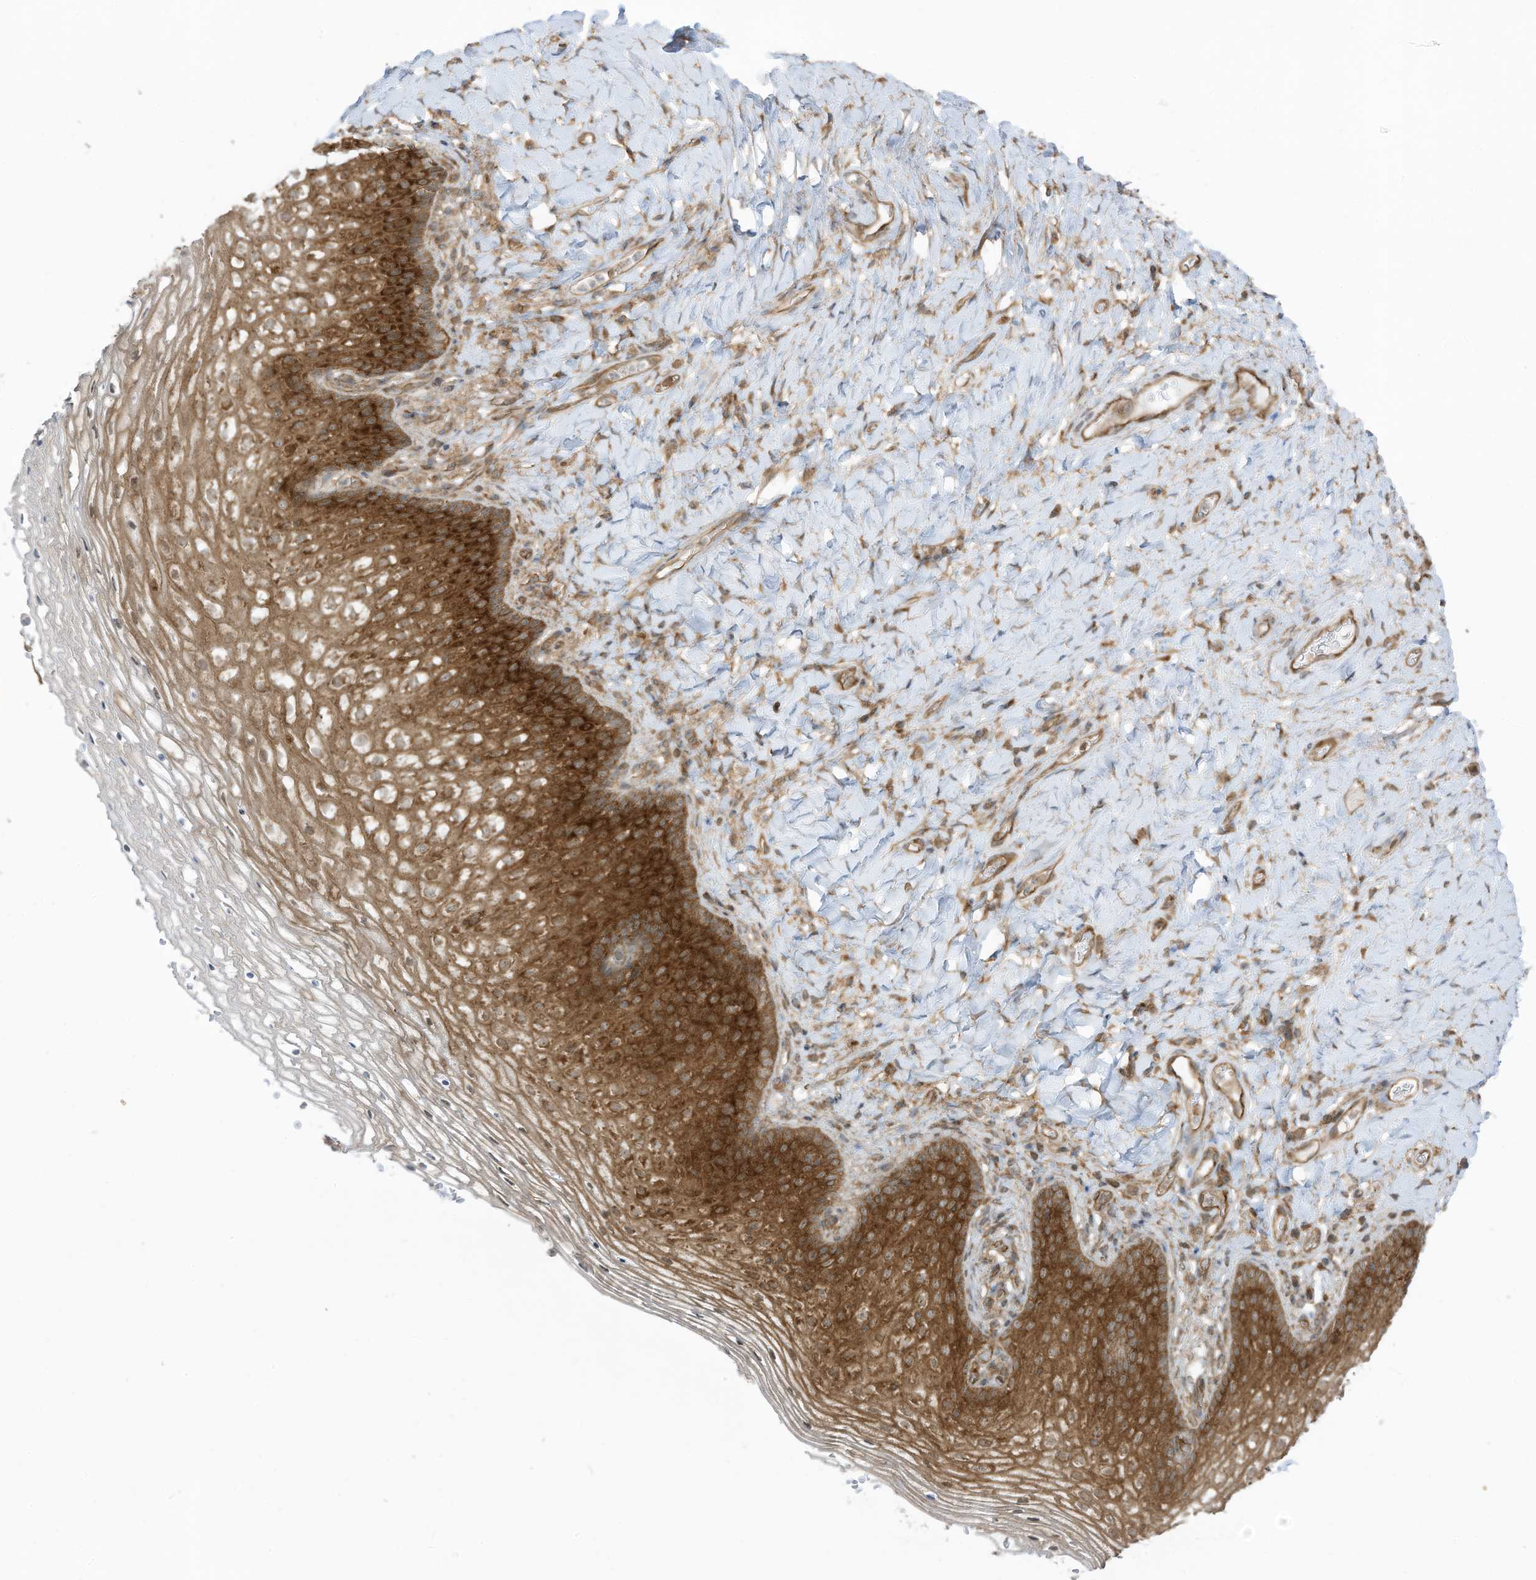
{"staining": {"intensity": "strong", "quantity": "25%-75%", "location": "cytoplasmic/membranous"}, "tissue": "vagina", "cell_type": "Squamous epithelial cells", "image_type": "normal", "snomed": [{"axis": "morphology", "description": "Normal tissue, NOS"}, {"axis": "topography", "description": "Vagina"}], "caption": "Protein positivity by immunohistochemistry (IHC) displays strong cytoplasmic/membranous positivity in about 25%-75% of squamous epithelial cells in benign vagina. (Stains: DAB in brown, nuclei in blue, Microscopy: brightfield microscopy at high magnification).", "gene": "REPS1", "patient": {"sex": "female", "age": 60}}